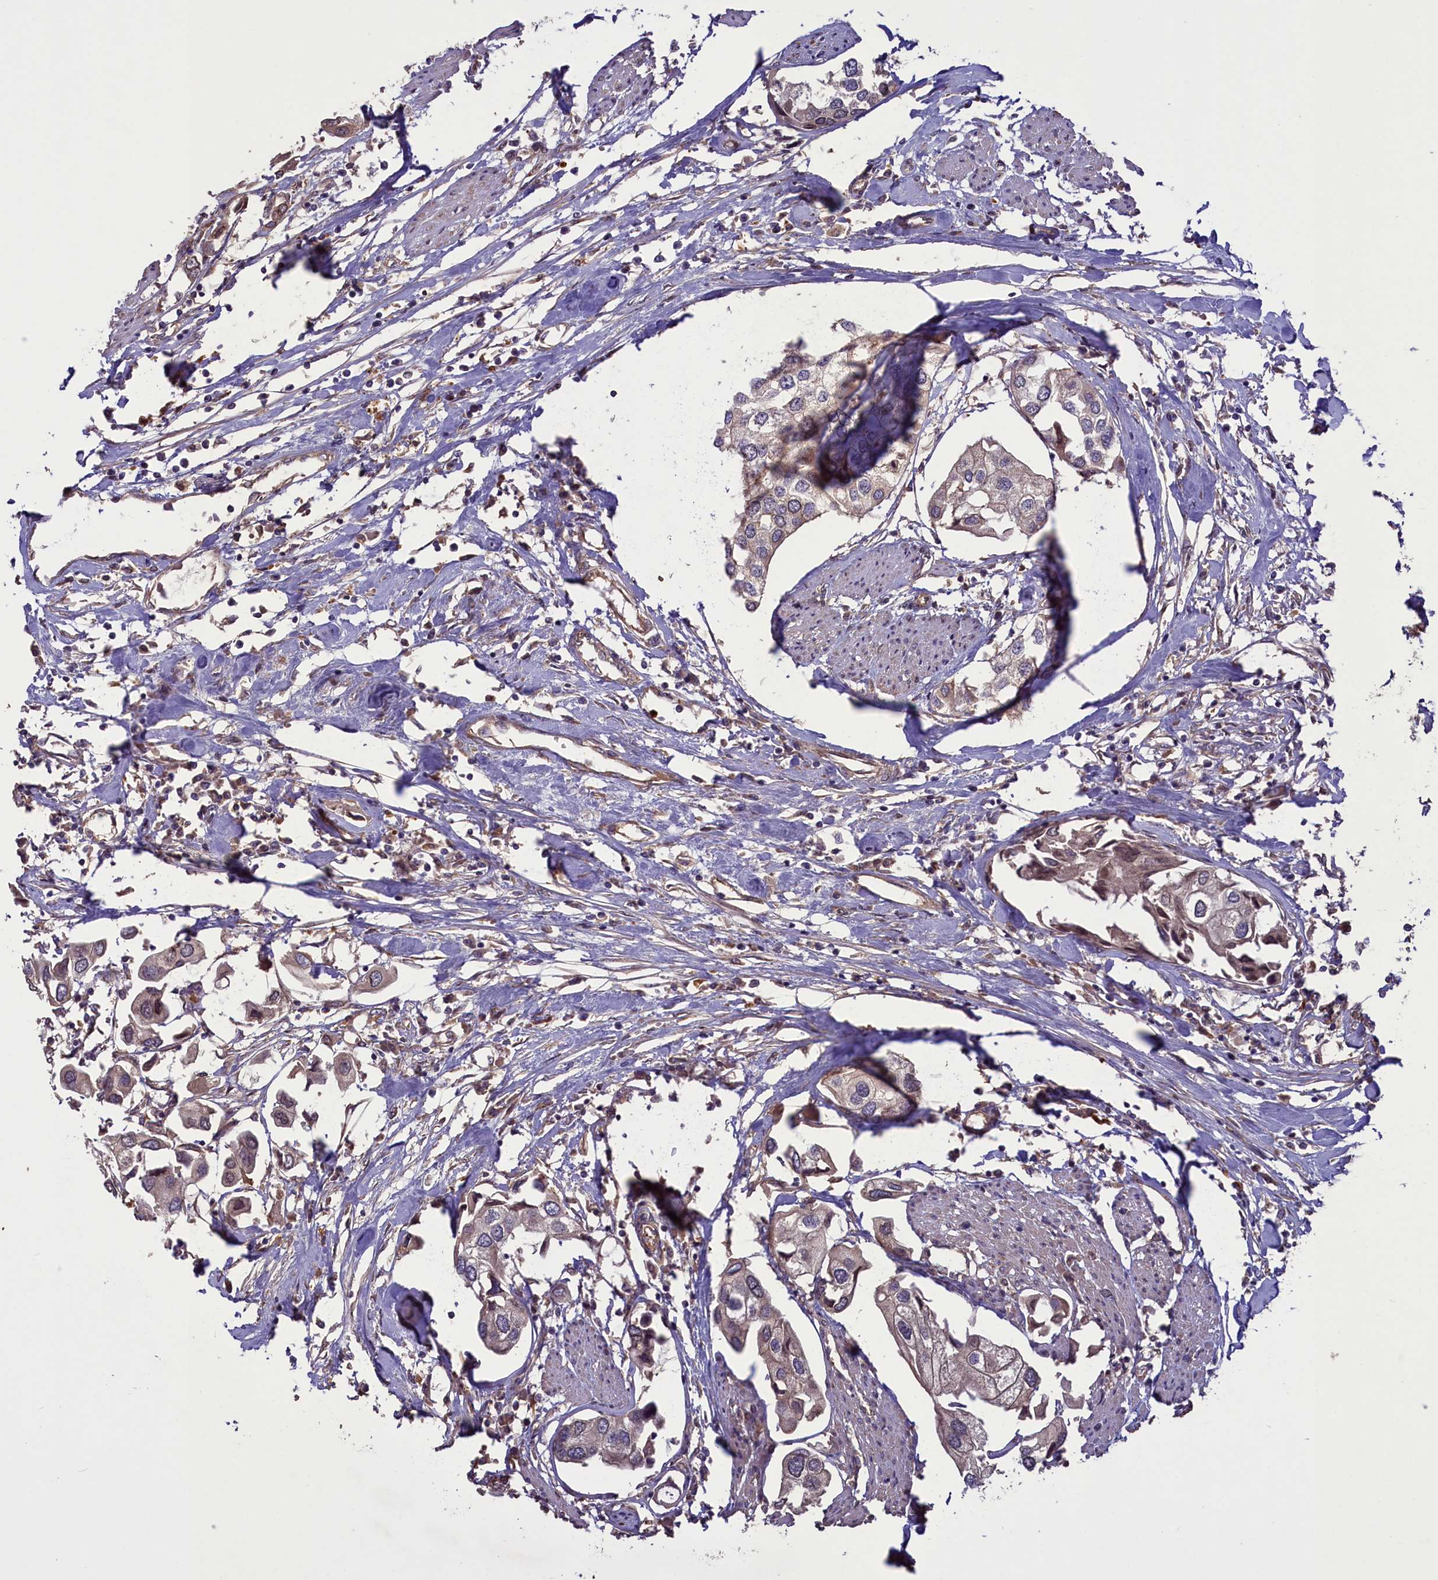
{"staining": {"intensity": "weak", "quantity": "<25%", "location": "cytoplasmic/membranous"}, "tissue": "urothelial cancer", "cell_type": "Tumor cells", "image_type": "cancer", "snomed": [{"axis": "morphology", "description": "Urothelial carcinoma, High grade"}, {"axis": "topography", "description": "Urinary bladder"}], "caption": "Protein analysis of high-grade urothelial carcinoma exhibits no significant expression in tumor cells.", "gene": "CCDC125", "patient": {"sex": "male", "age": 64}}